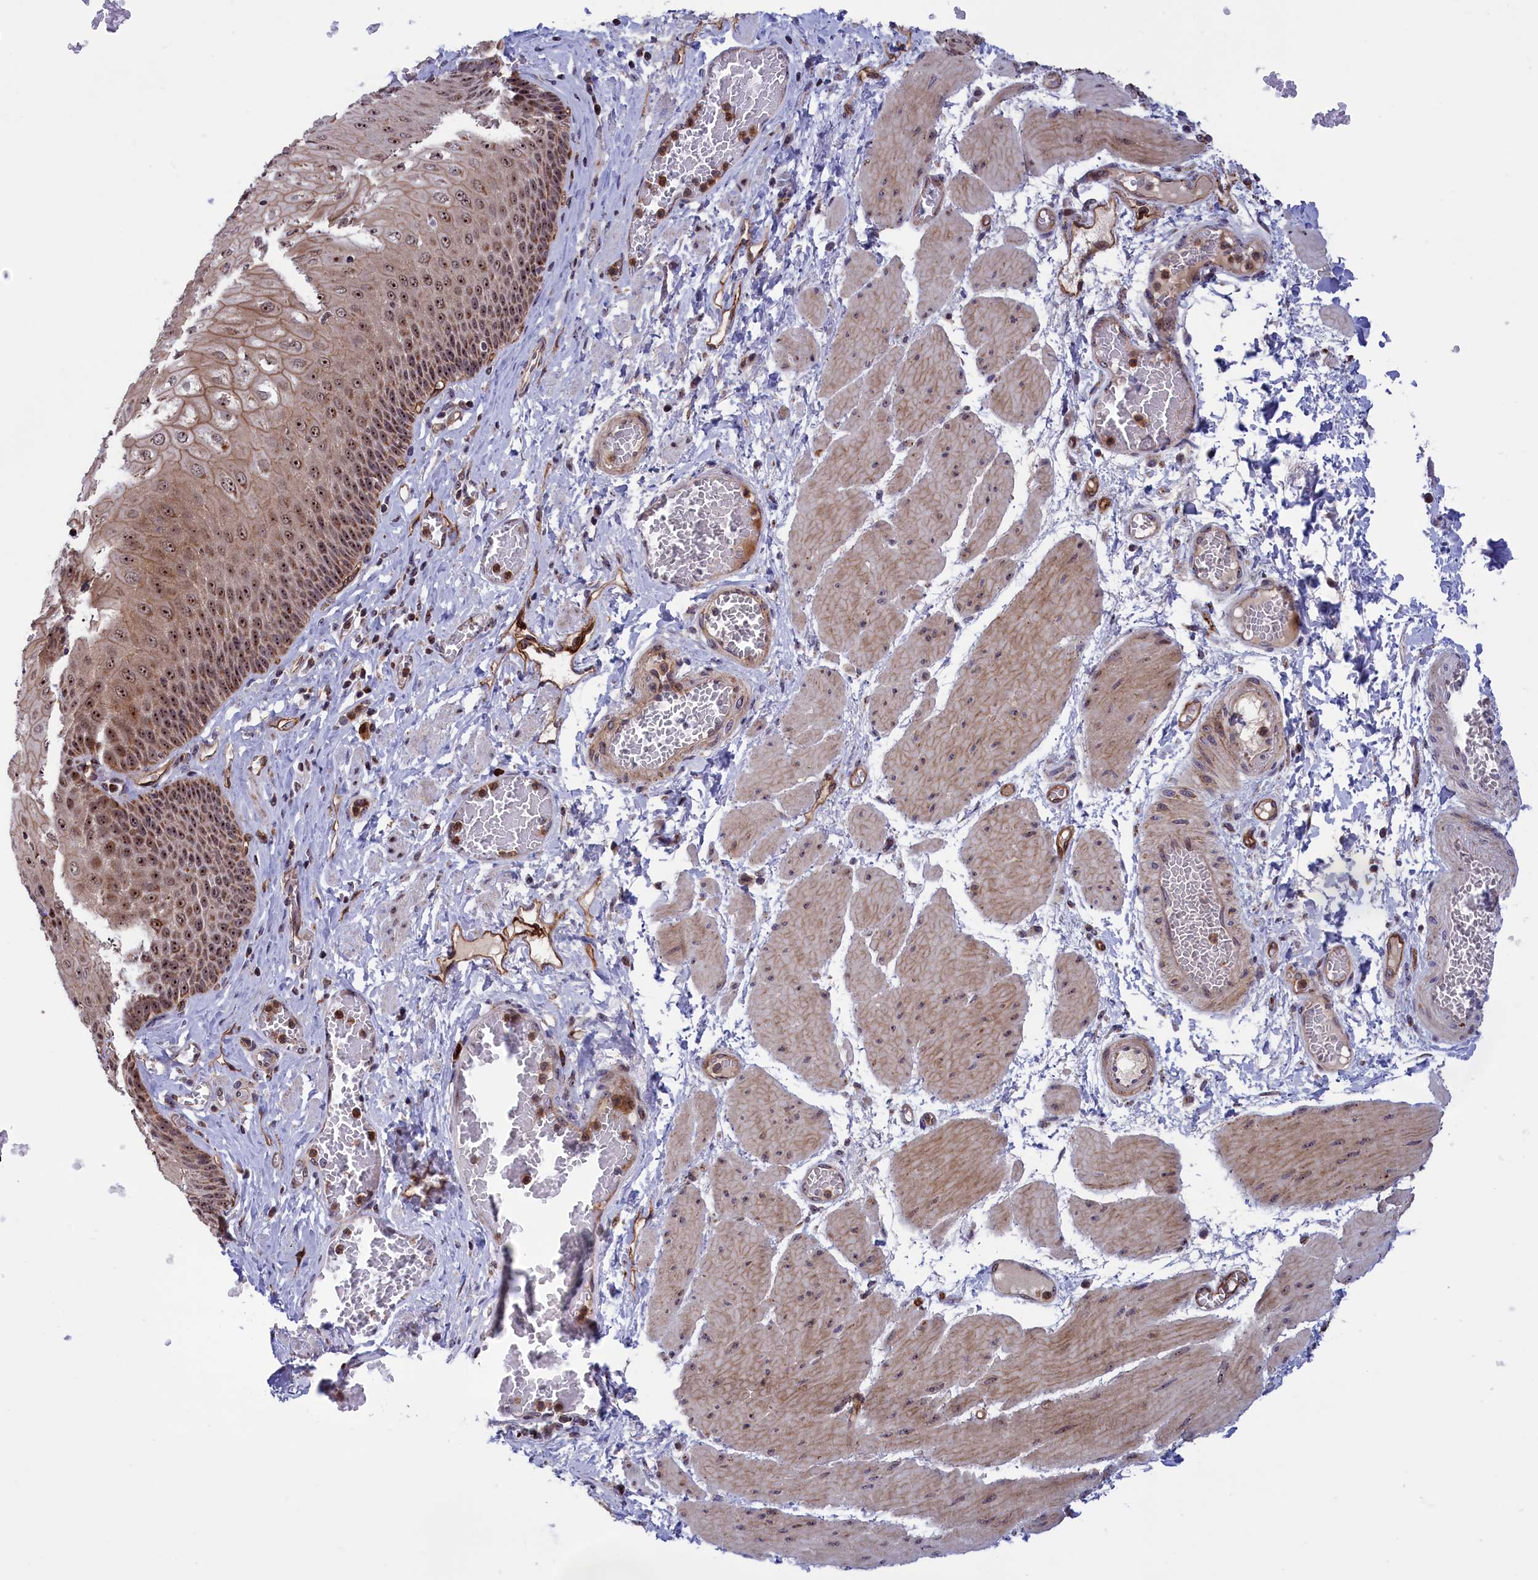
{"staining": {"intensity": "moderate", "quantity": ">75%", "location": "cytoplasmic/membranous,nuclear"}, "tissue": "esophagus", "cell_type": "Squamous epithelial cells", "image_type": "normal", "snomed": [{"axis": "morphology", "description": "Normal tissue, NOS"}, {"axis": "topography", "description": "Esophagus"}], "caption": "Benign esophagus was stained to show a protein in brown. There is medium levels of moderate cytoplasmic/membranous,nuclear expression in about >75% of squamous epithelial cells. (DAB IHC with brightfield microscopy, high magnification).", "gene": "MPND", "patient": {"sex": "male", "age": 60}}